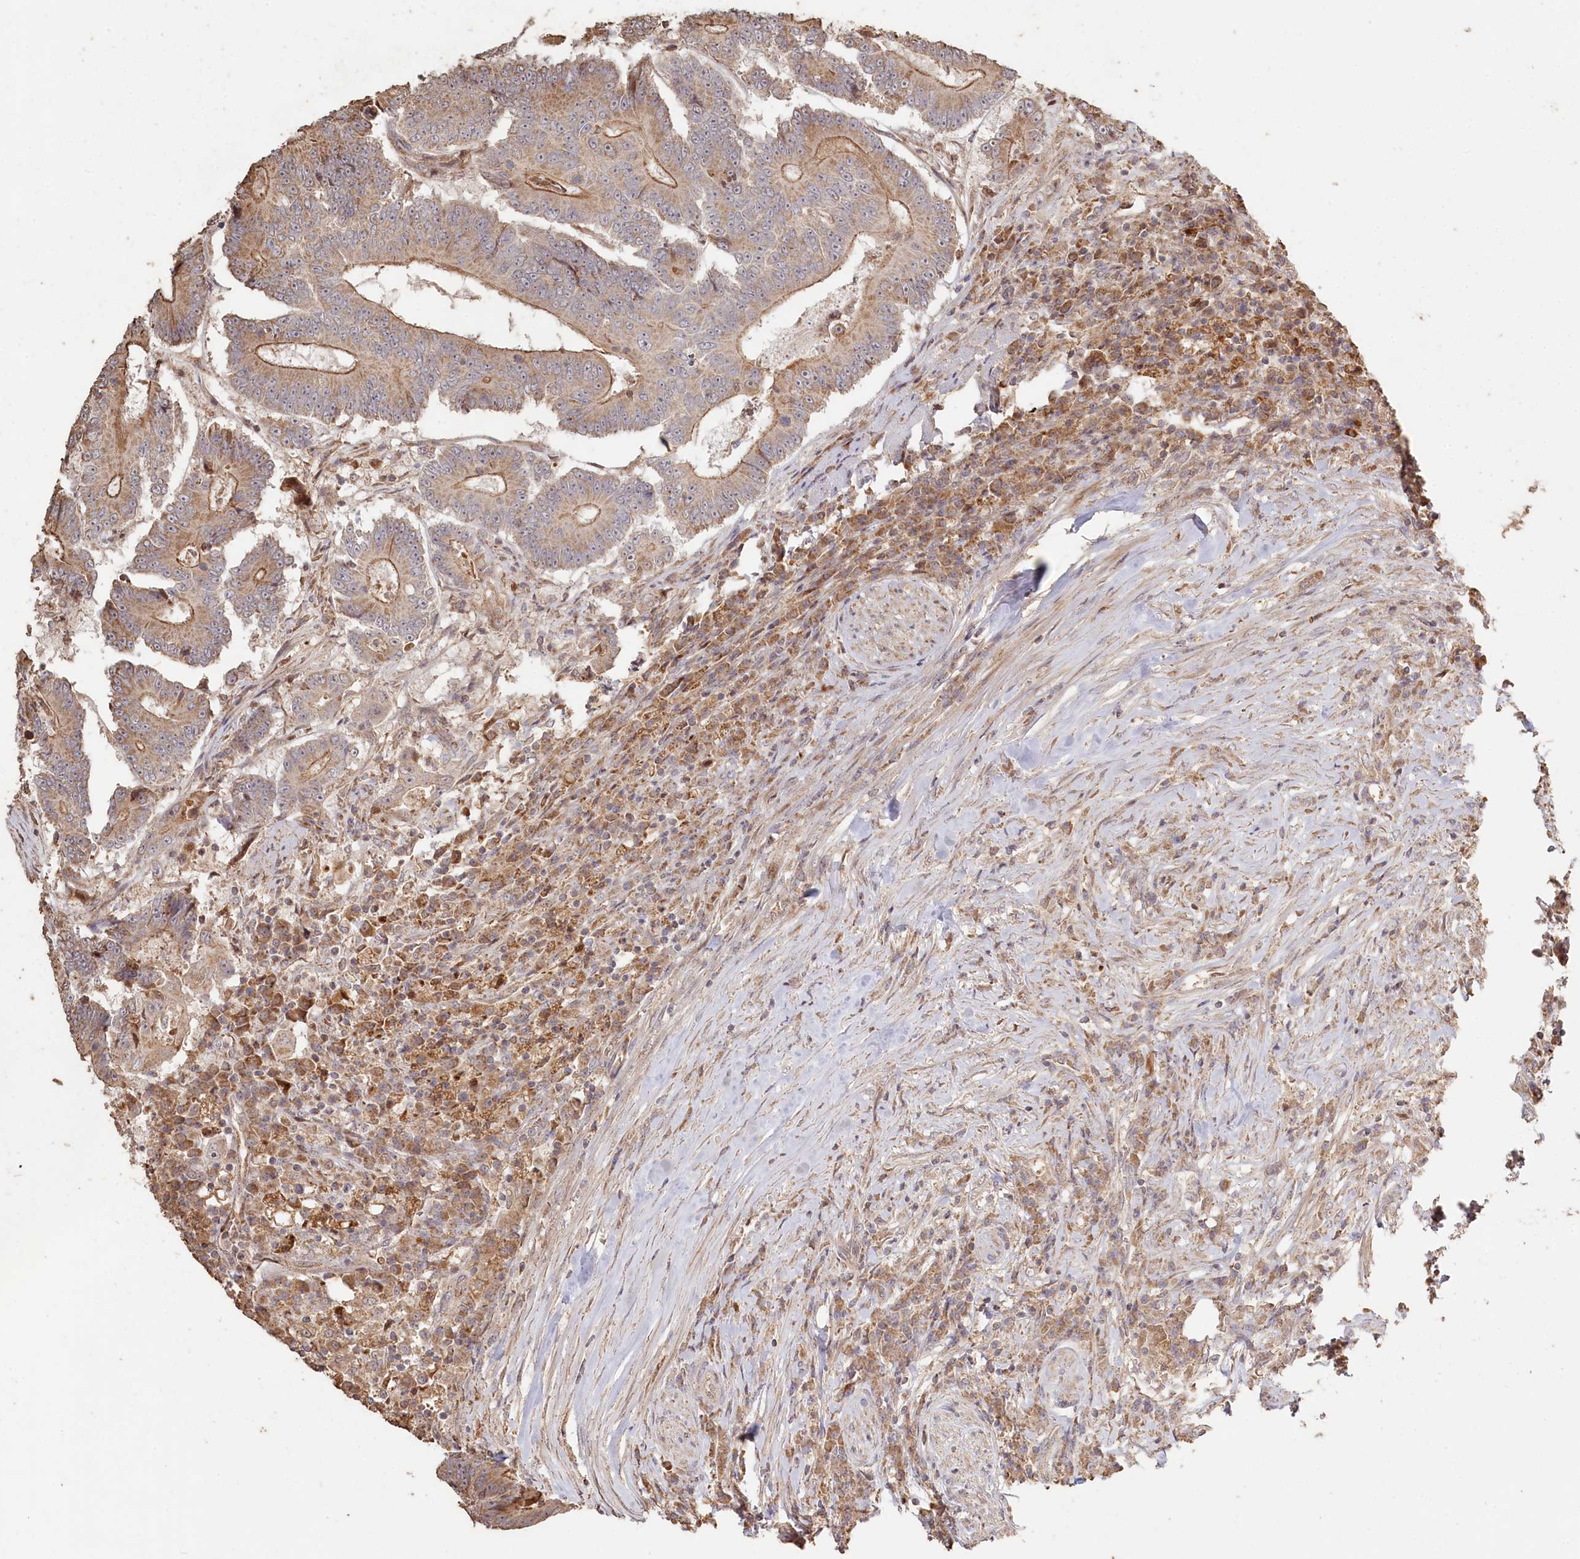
{"staining": {"intensity": "moderate", "quantity": "25%-75%", "location": "cytoplasmic/membranous"}, "tissue": "colorectal cancer", "cell_type": "Tumor cells", "image_type": "cancer", "snomed": [{"axis": "morphology", "description": "Adenocarcinoma, NOS"}, {"axis": "topography", "description": "Colon"}], "caption": "Colorectal cancer stained with DAB immunohistochemistry (IHC) displays medium levels of moderate cytoplasmic/membranous expression in about 25%-75% of tumor cells. Nuclei are stained in blue.", "gene": "HAL", "patient": {"sex": "male", "age": 83}}